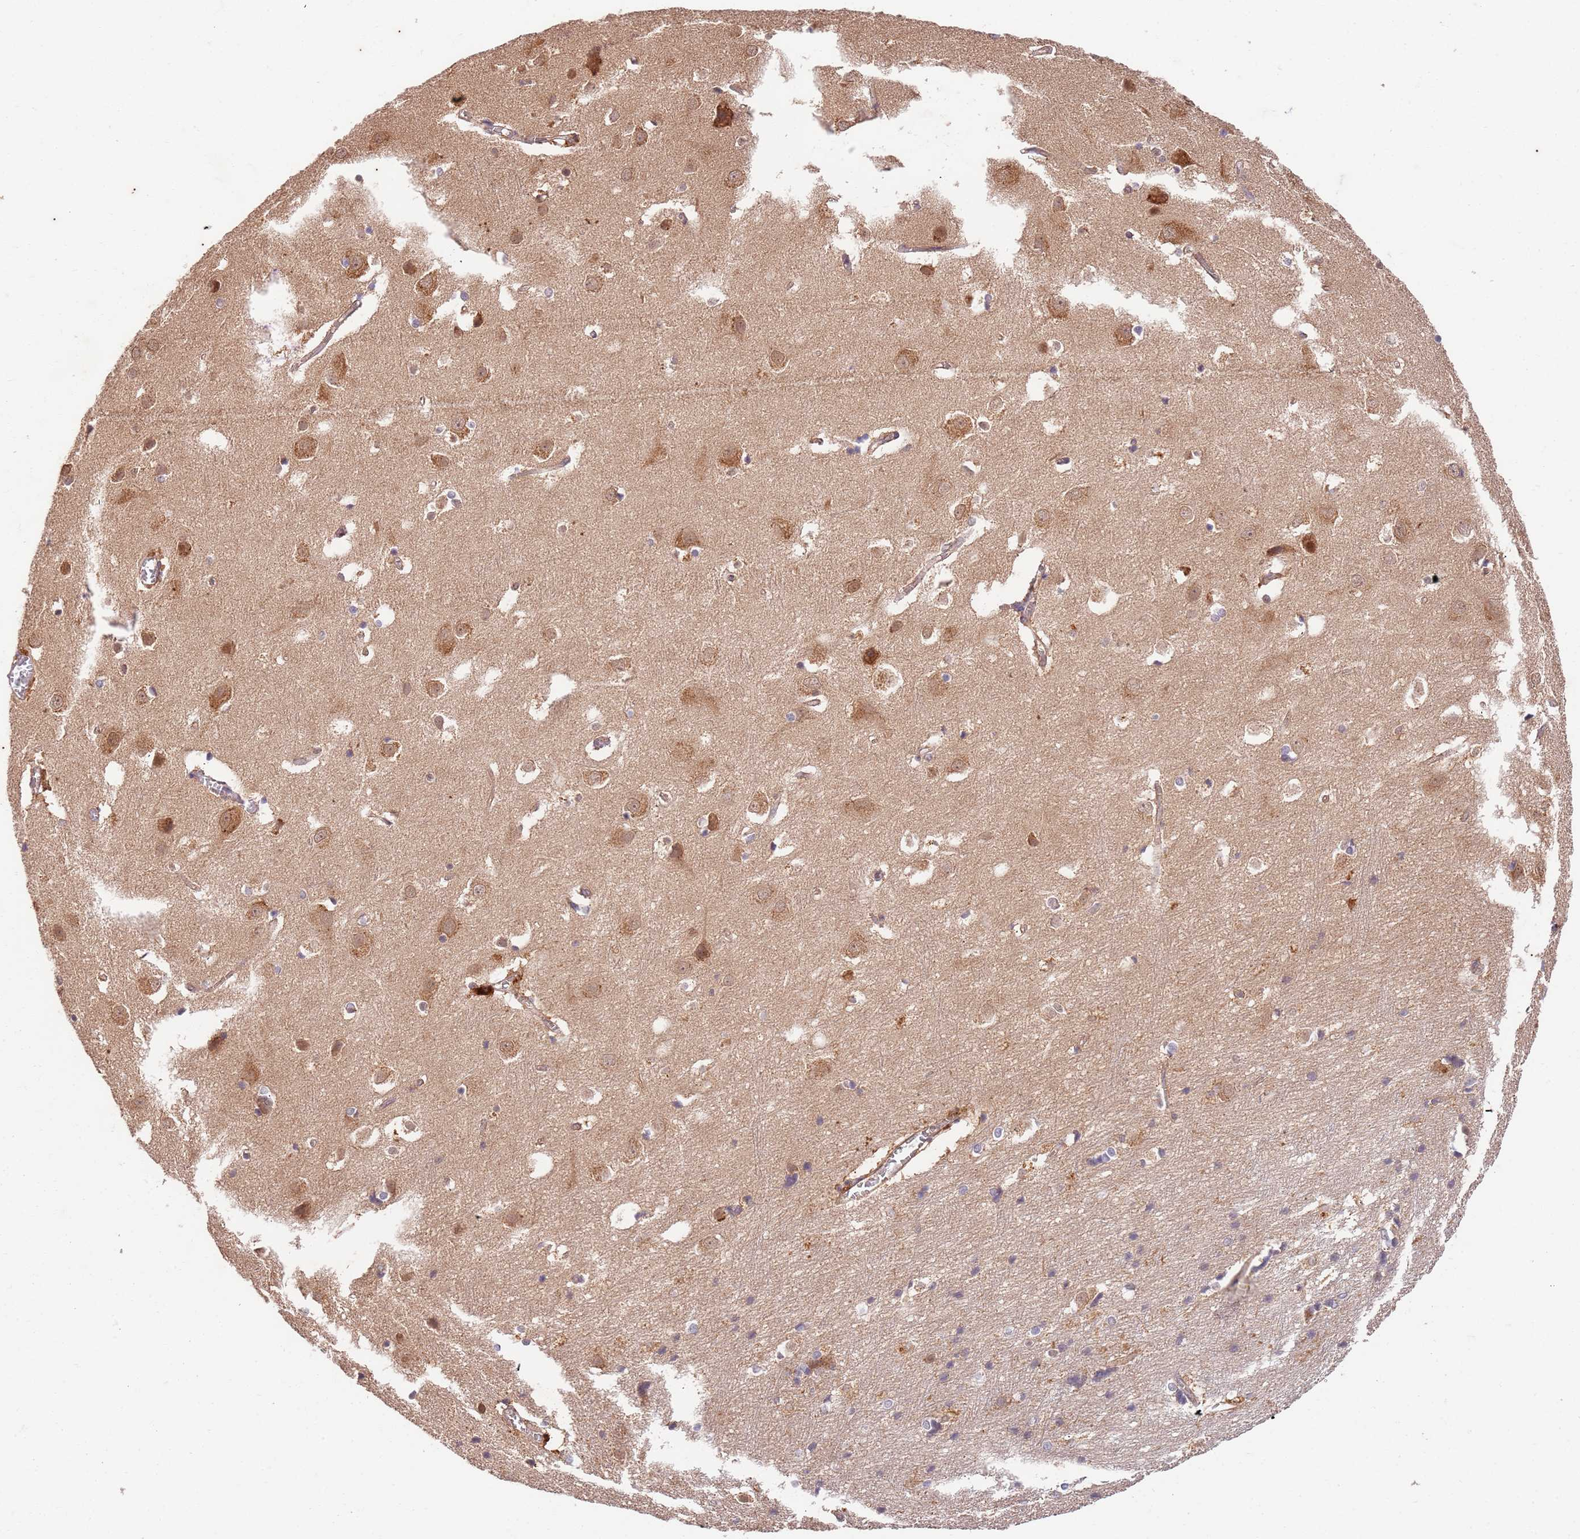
{"staining": {"intensity": "moderate", "quantity": "25%-75%", "location": "cytoplasmic/membranous"}, "tissue": "cerebral cortex", "cell_type": "Endothelial cells", "image_type": "normal", "snomed": [{"axis": "morphology", "description": "Normal tissue, NOS"}, {"axis": "topography", "description": "Cerebral cortex"}], "caption": "High-magnification brightfield microscopy of normal cerebral cortex stained with DAB (3,3'-diaminobenzidine) (brown) and counterstained with hematoxylin (blue). endothelial cells exhibit moderate cytoplasmic/membranous staining is seen in approximately25%-75% of cells. The protein is shown in brown color, while the nuclei are stained blue.", "gene": "UBE3A", "patient": {"sex": "male", "age": 54}}